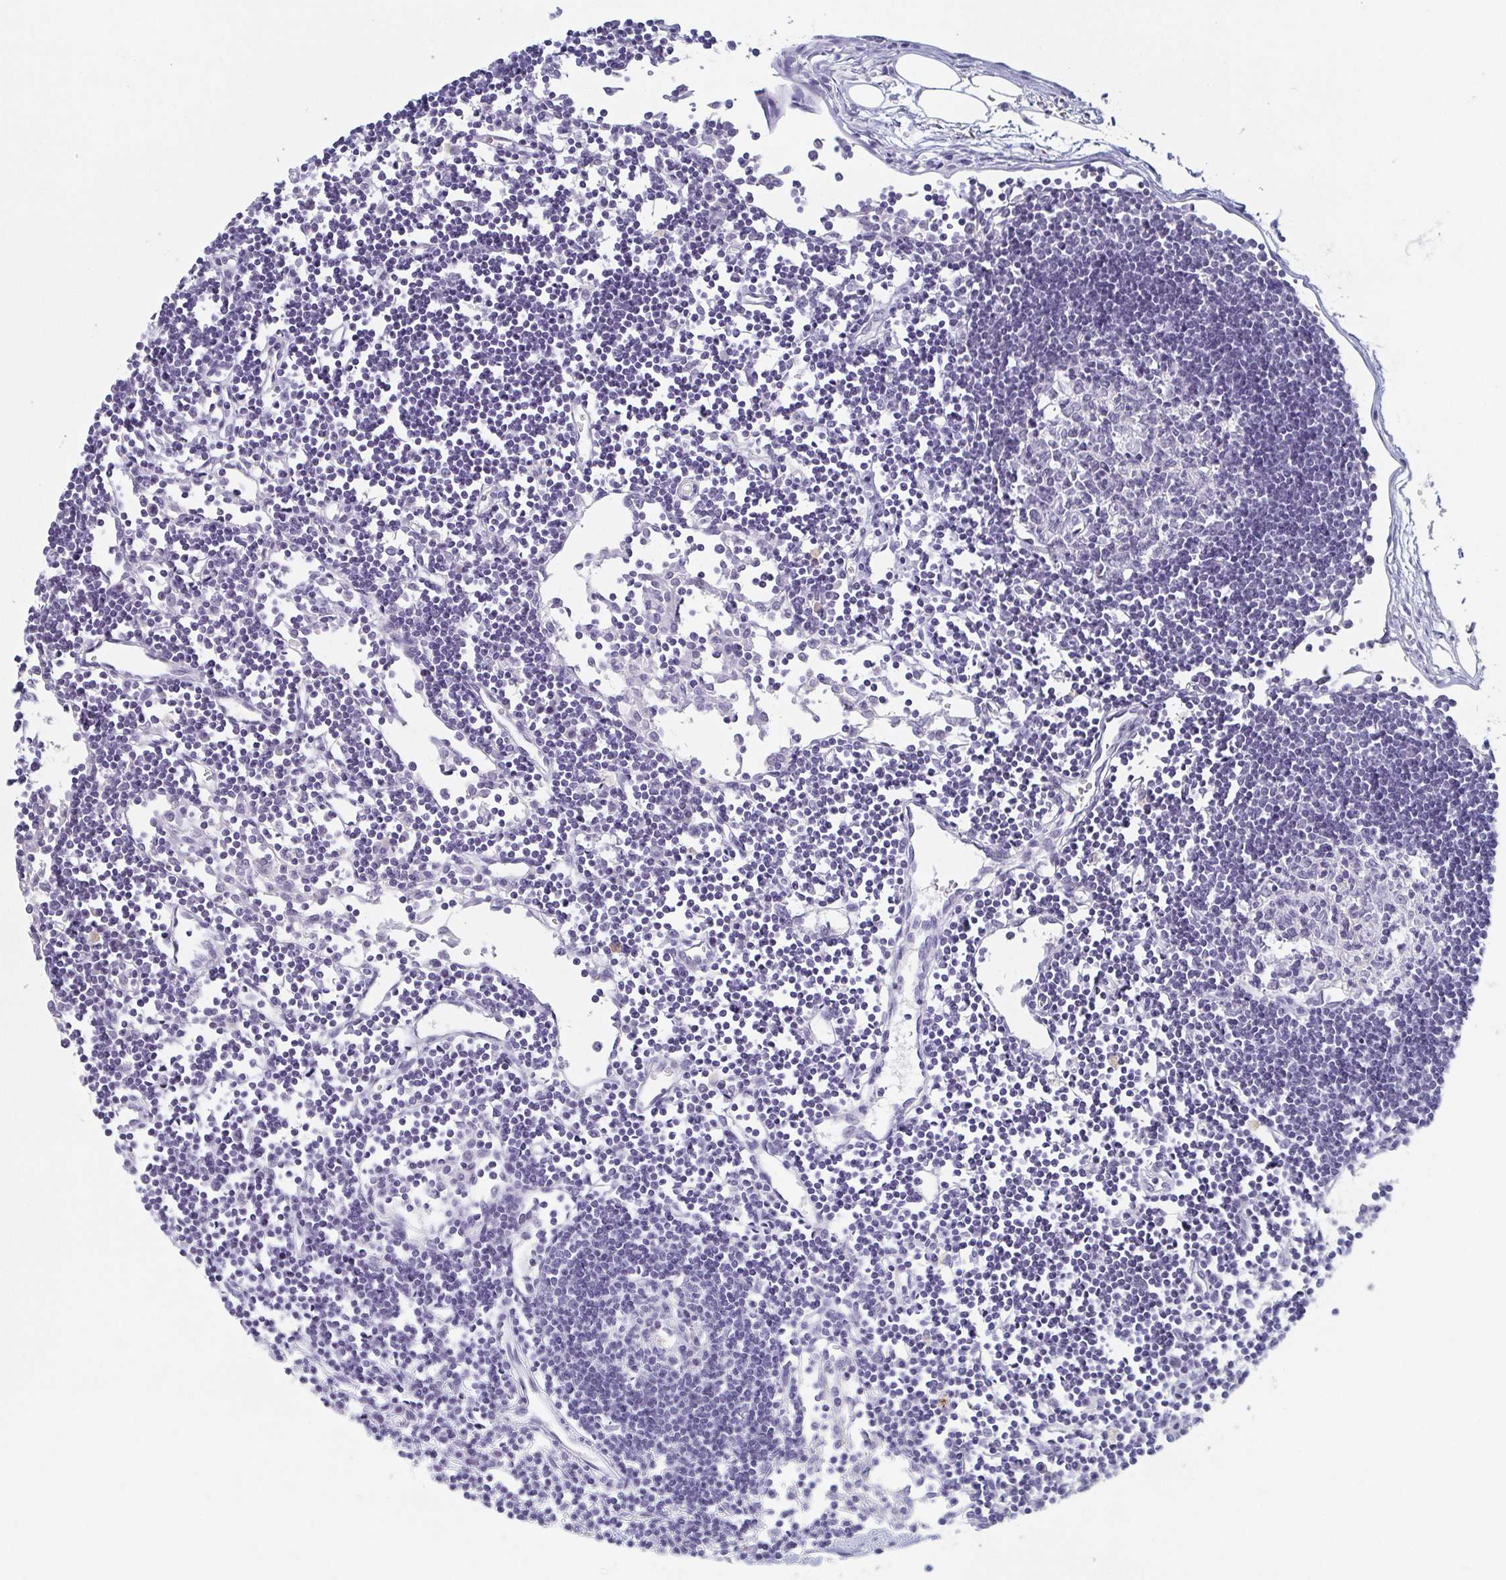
{"staining": {"intensity": "negative", "quantity": "none", "location": "none"}, "tissue": "lymph node", "cell_type": "Germinal center cells", "image_type": "normal", "snomed": [{"axis": "morphology", "description": "Normal tissue, NOS"}, {"axis": "topography", "description": "Lymph node"}], "caption": "Immunohistochemistry (IHC) micrograph of normal human lymph node stained for a protein (brown), which demonstrates no positivity in germinal center cells.", "gene": "REG4", "patient": {"sex": "female", "age": 65}}